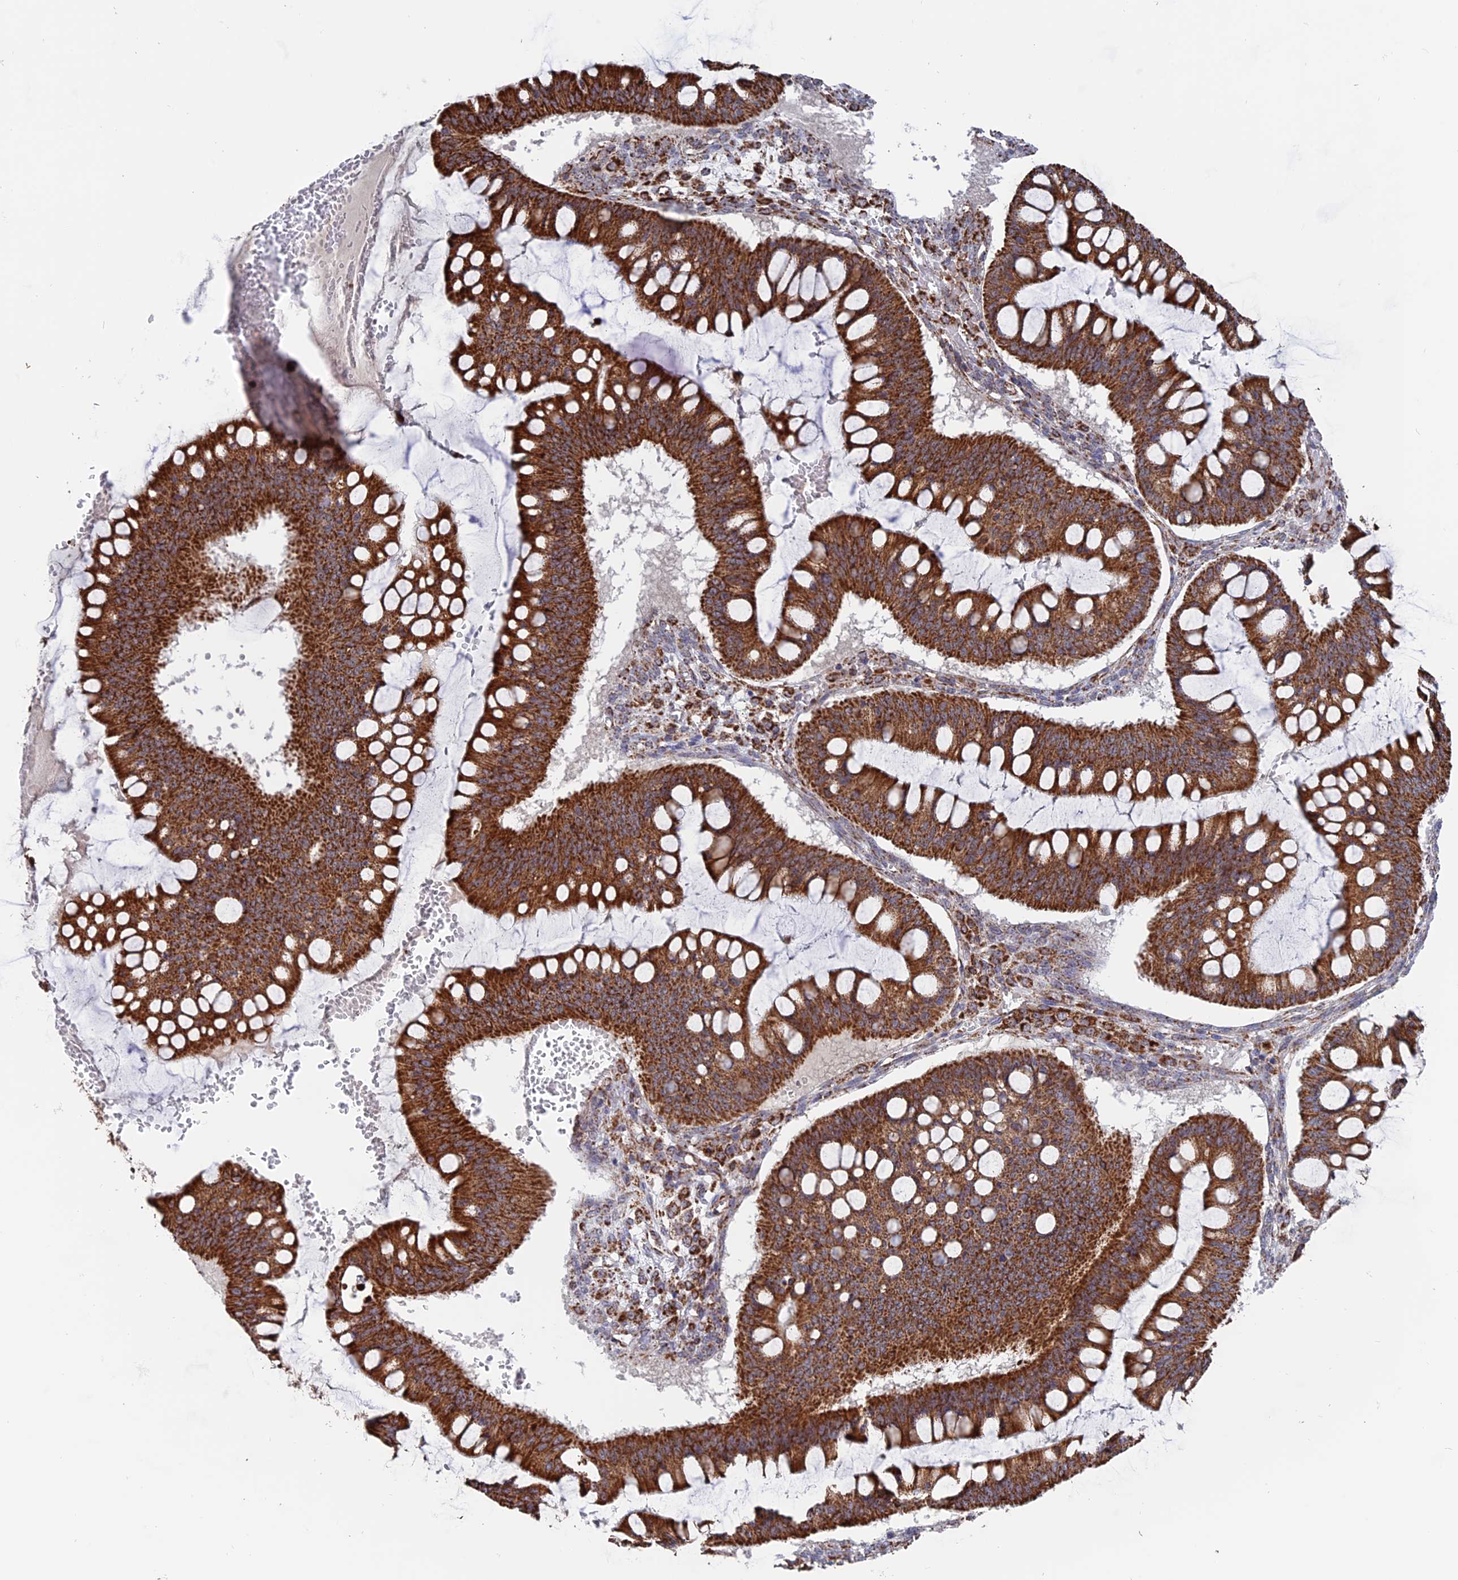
{"staining": {"intensity": "strong", "quantity": ">75%", "location": "cytoplasmic/membranous"}, "tissue": "ovarian cancer", "cell_type": "Tumor cells", "image_type": "cancer", "snomed": [{"axis": "morphology", "description": "Cystadenocarcinoma, mucinous, NOS"}, {"axis": "topography", "description": "Ovary"}], "caption": "Tumor cells exhibit strong cytoplasmic/membranous expression in approximately >75% of cells in ovarian cancer.", "gene": "DTYMK", "patient": {"sex": "female", "age": 73}}